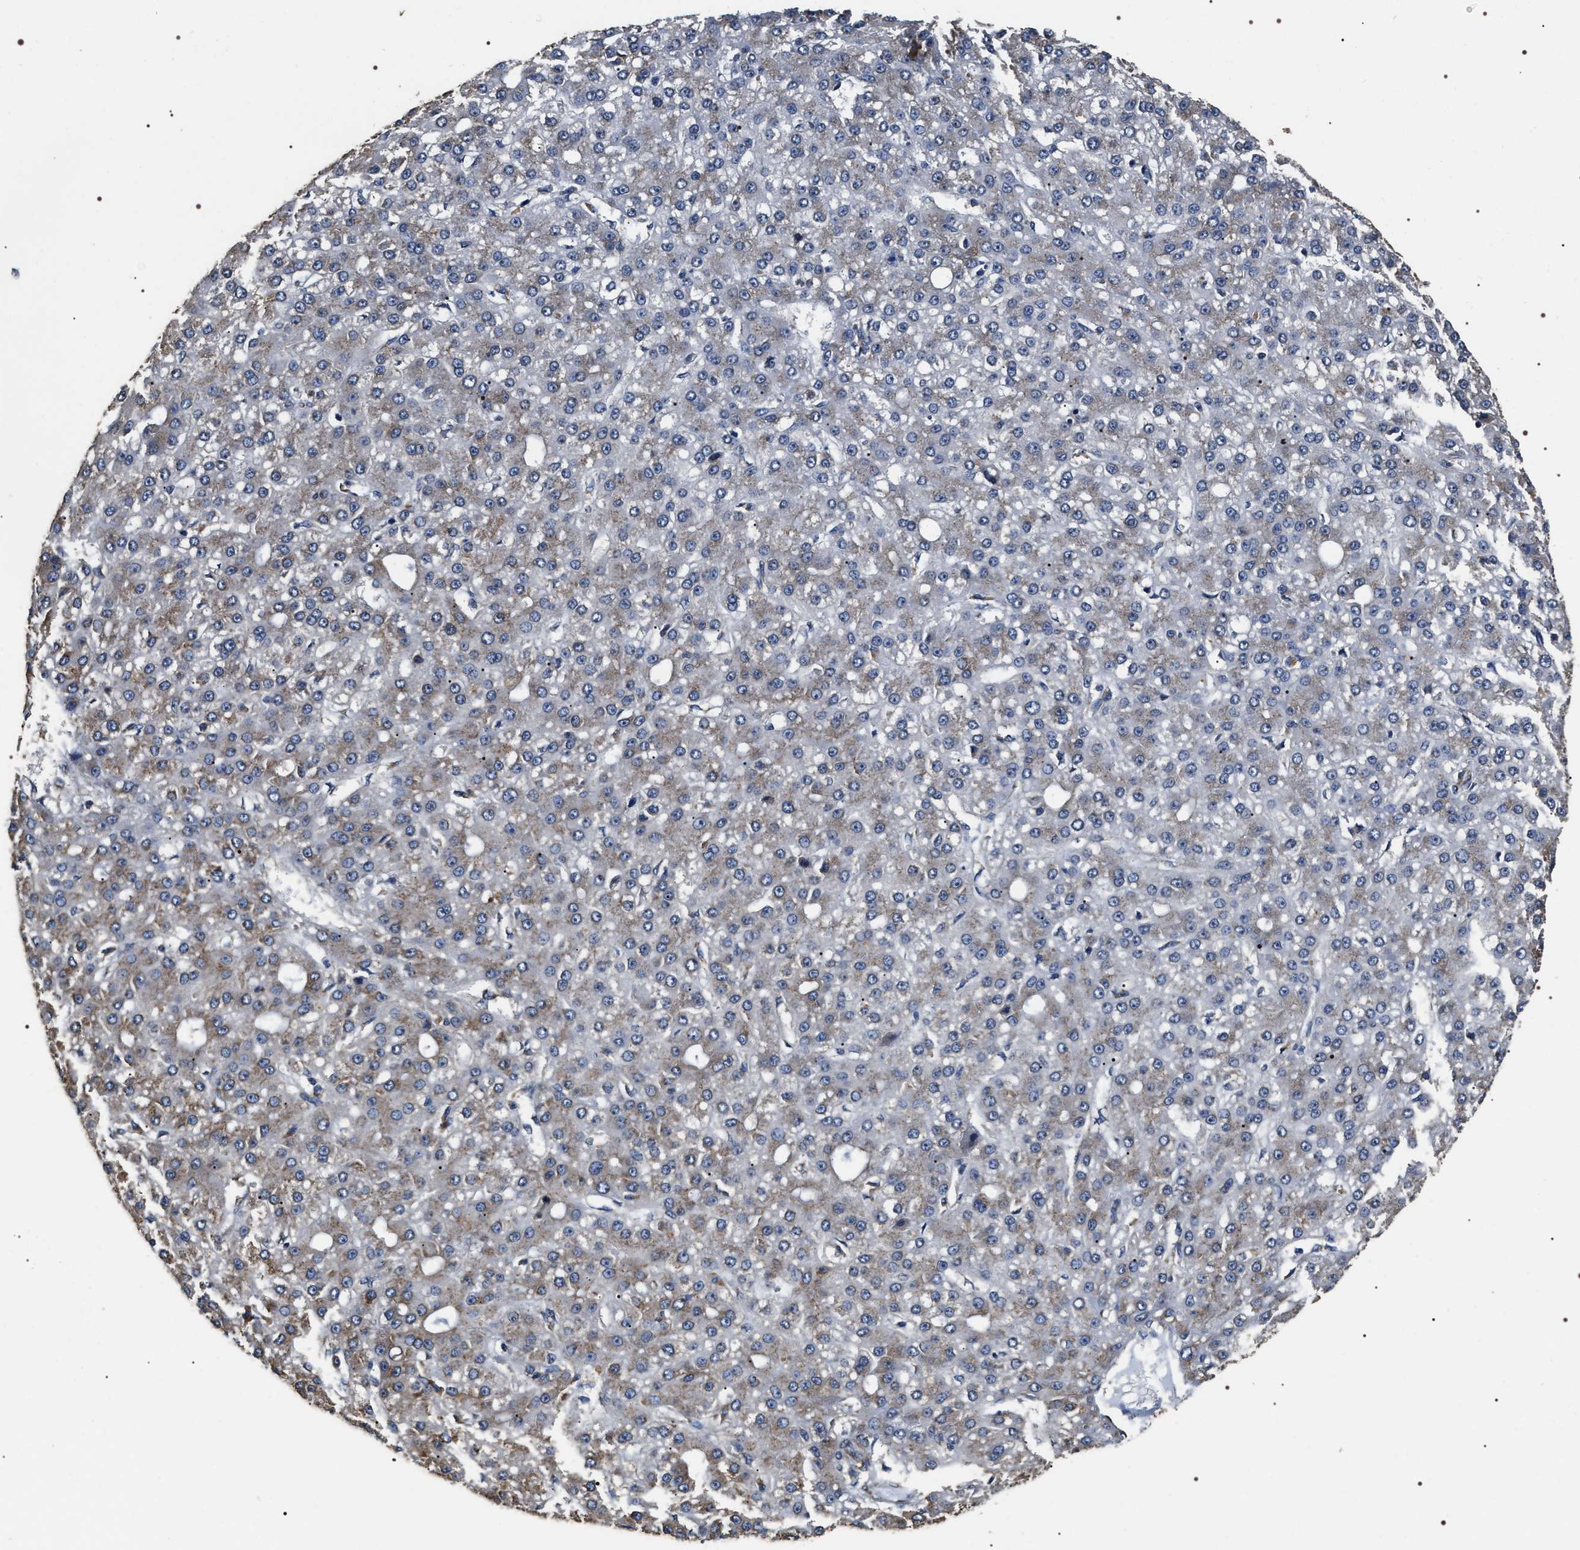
{"staining": {"intensity": "weak", "quantity": "25%-75%", "location": "cytoplasmic/membranous"}, "tissue": "liver cancer", "cell_type": "Tumor cells", "image_type": "cancer", "snomed": [{"axis": "morphology", "description": "Carcinoma, Hepatocellular, NOS"}, {"axis": "topography", "description": "Liver"}], "caption": "This is a histology image of IHC staining of hepatocellular carcinoma (liver), which shows weak staining in the cytoplasmic/membranous of tumor cells.", "gene": "KTN1", "patient": {"sex": "male", "age": 67}}